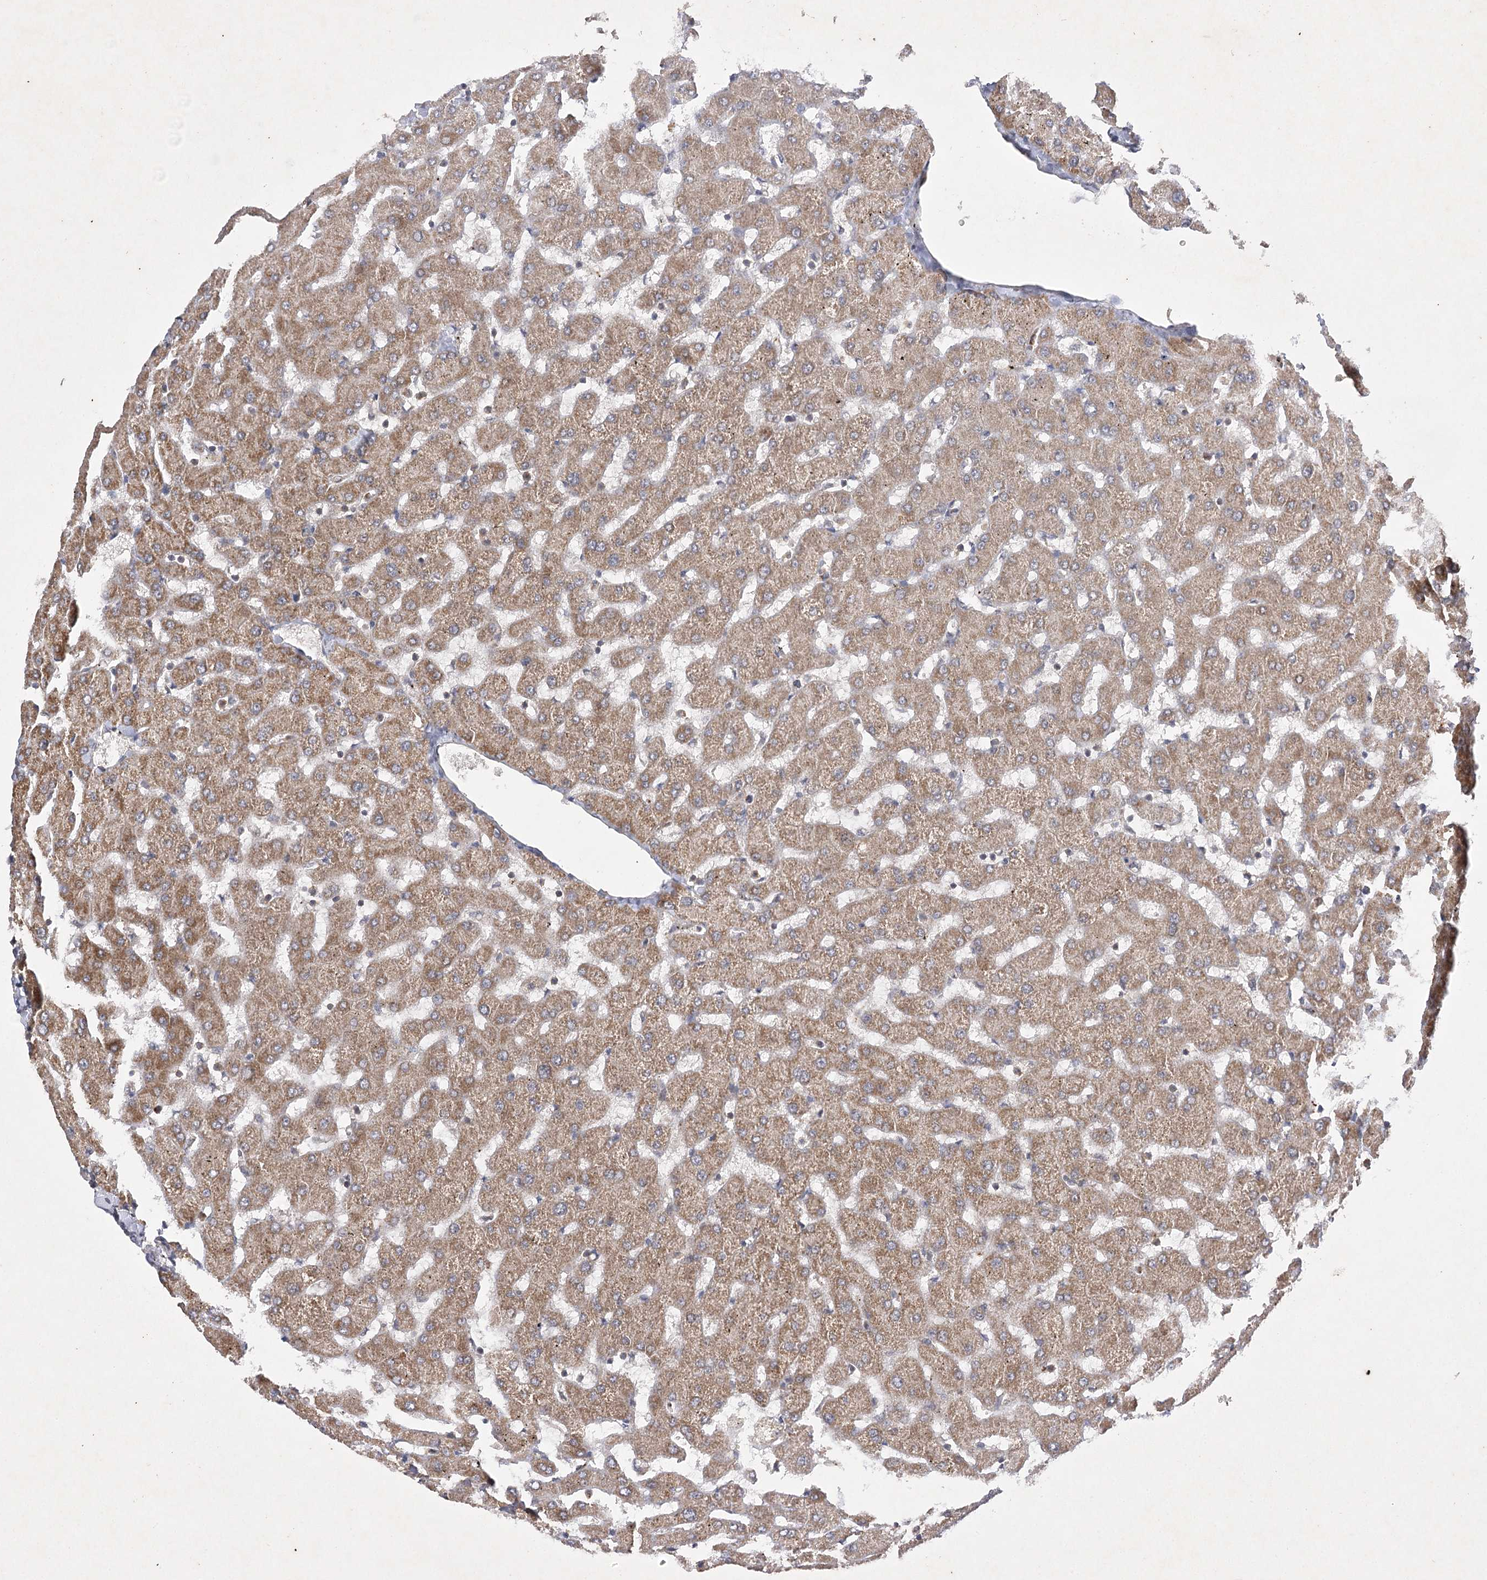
{"staining": {"intensity": "weak", "quantity": "<25%", "location": "cytoplasmic/membranous"}, "tissue": "liver", "cell_type": "Cholangiocytes", "image_type": "normal", "snomed": [{"axis": "morphology", "description": "Normal tissue, NOS"}, {"axis": "topography", "description": "Liver"}], "caption": "This is an immunohistochemistry histopathology image of unremarkable human liver. There is no expression in cholangiocytes.", "gene": "BCR", "patient": {"sex": "female", "age": 63}}